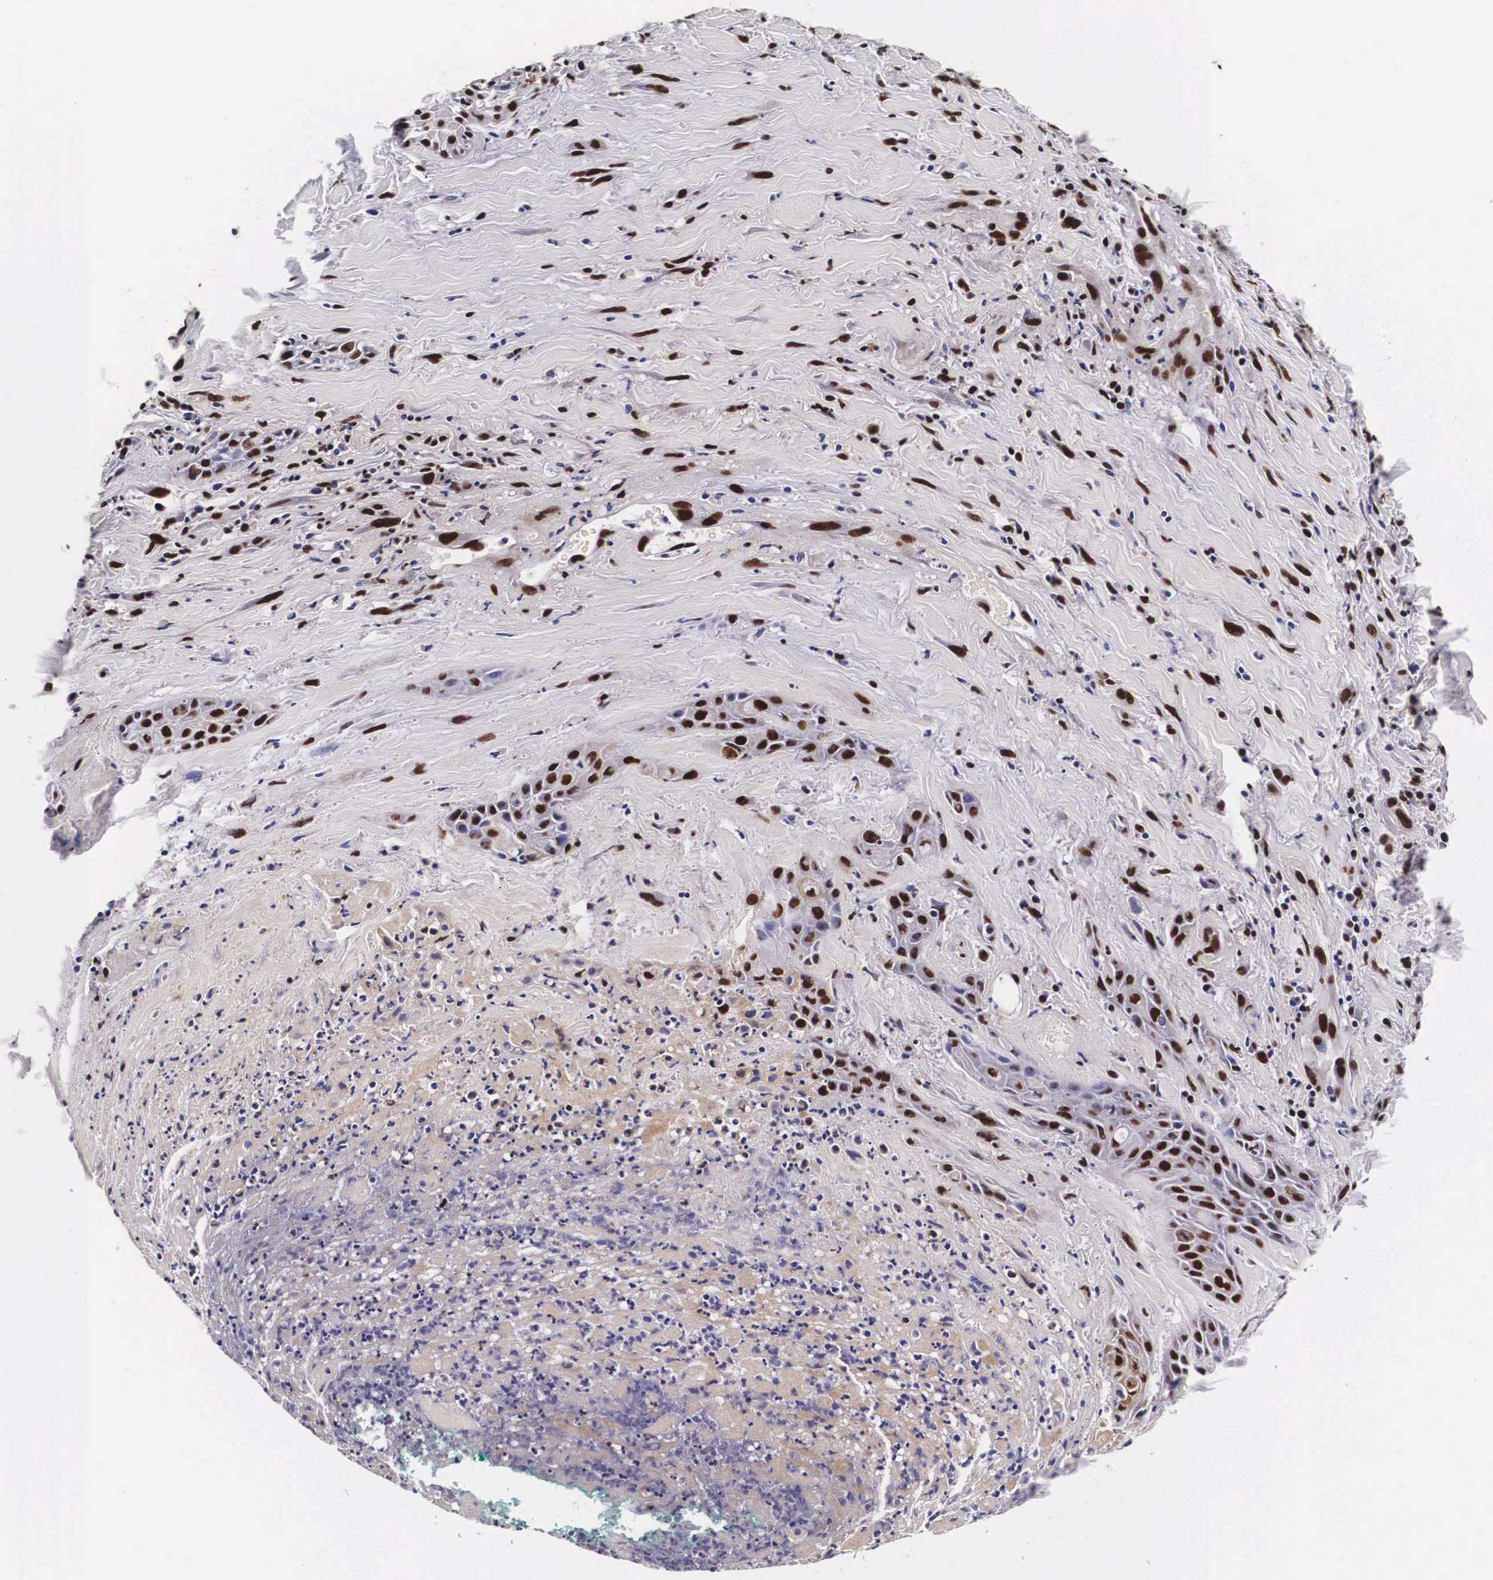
{"staining": {"intensity": "strong", "quantity": ">75%", "location": "nuclear"}, "tissue": "skin cancer", "cell_type": "Tumor cells", "image_type": "cancer", "snomed": [{"axis": "morphology", "description": "Squamous cell carcinoma, NOS"}, {"axis": "topography", "description": "Skin"}, {"axis": "topography", "description": "Anal"}], "caption": "Protein expression analysis of human squamous cell carcinoma (skin) reveals strong nuclear staining in approximately >75% of tumor cells. (brown staining indicates protein expression, while blue staining denotes nuclei).", "gene": "PABPN1", "patient": {"sex": "male", "age": 64}}